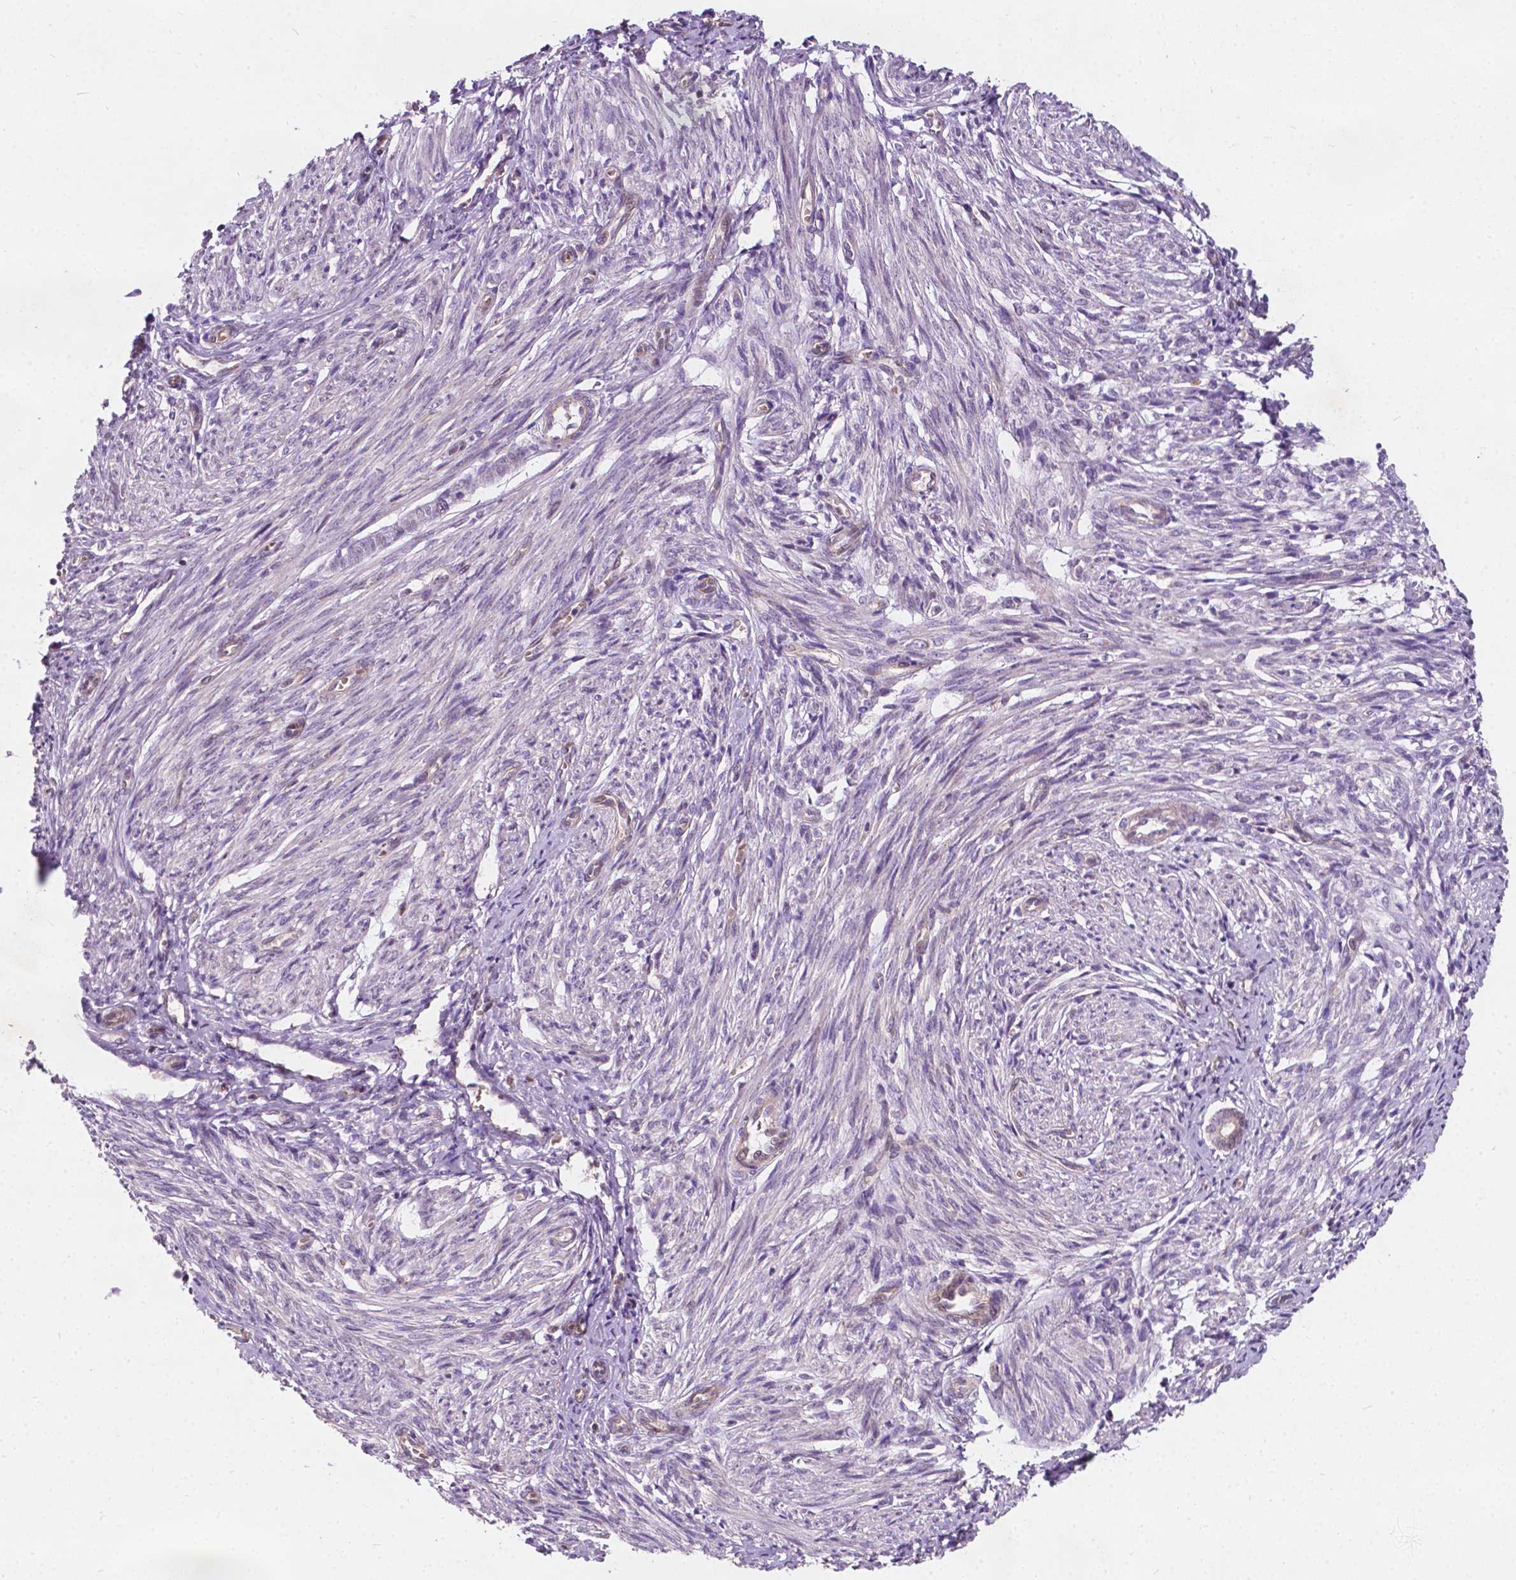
{"staining": {"intensity": "weak", "quantity": "<25%", "location": "cytoplasmic/membranous"}, "tissue": "endometrium", "cell_type": "Cells in endometrial stroma", "image_type": "normal", "snomed": [{"axis": "morphology", "description": "Normal tissue, NOS"}, {"axis": "topography", "description": "Endometrium"}], "caption": "Histopathology image shows no protein staining in cells in endometrial stroma of benign endometrium. Nuclei are stained in blue.", "gene": "DUSP16", "patient": {"sex": "female", "age": 50}}